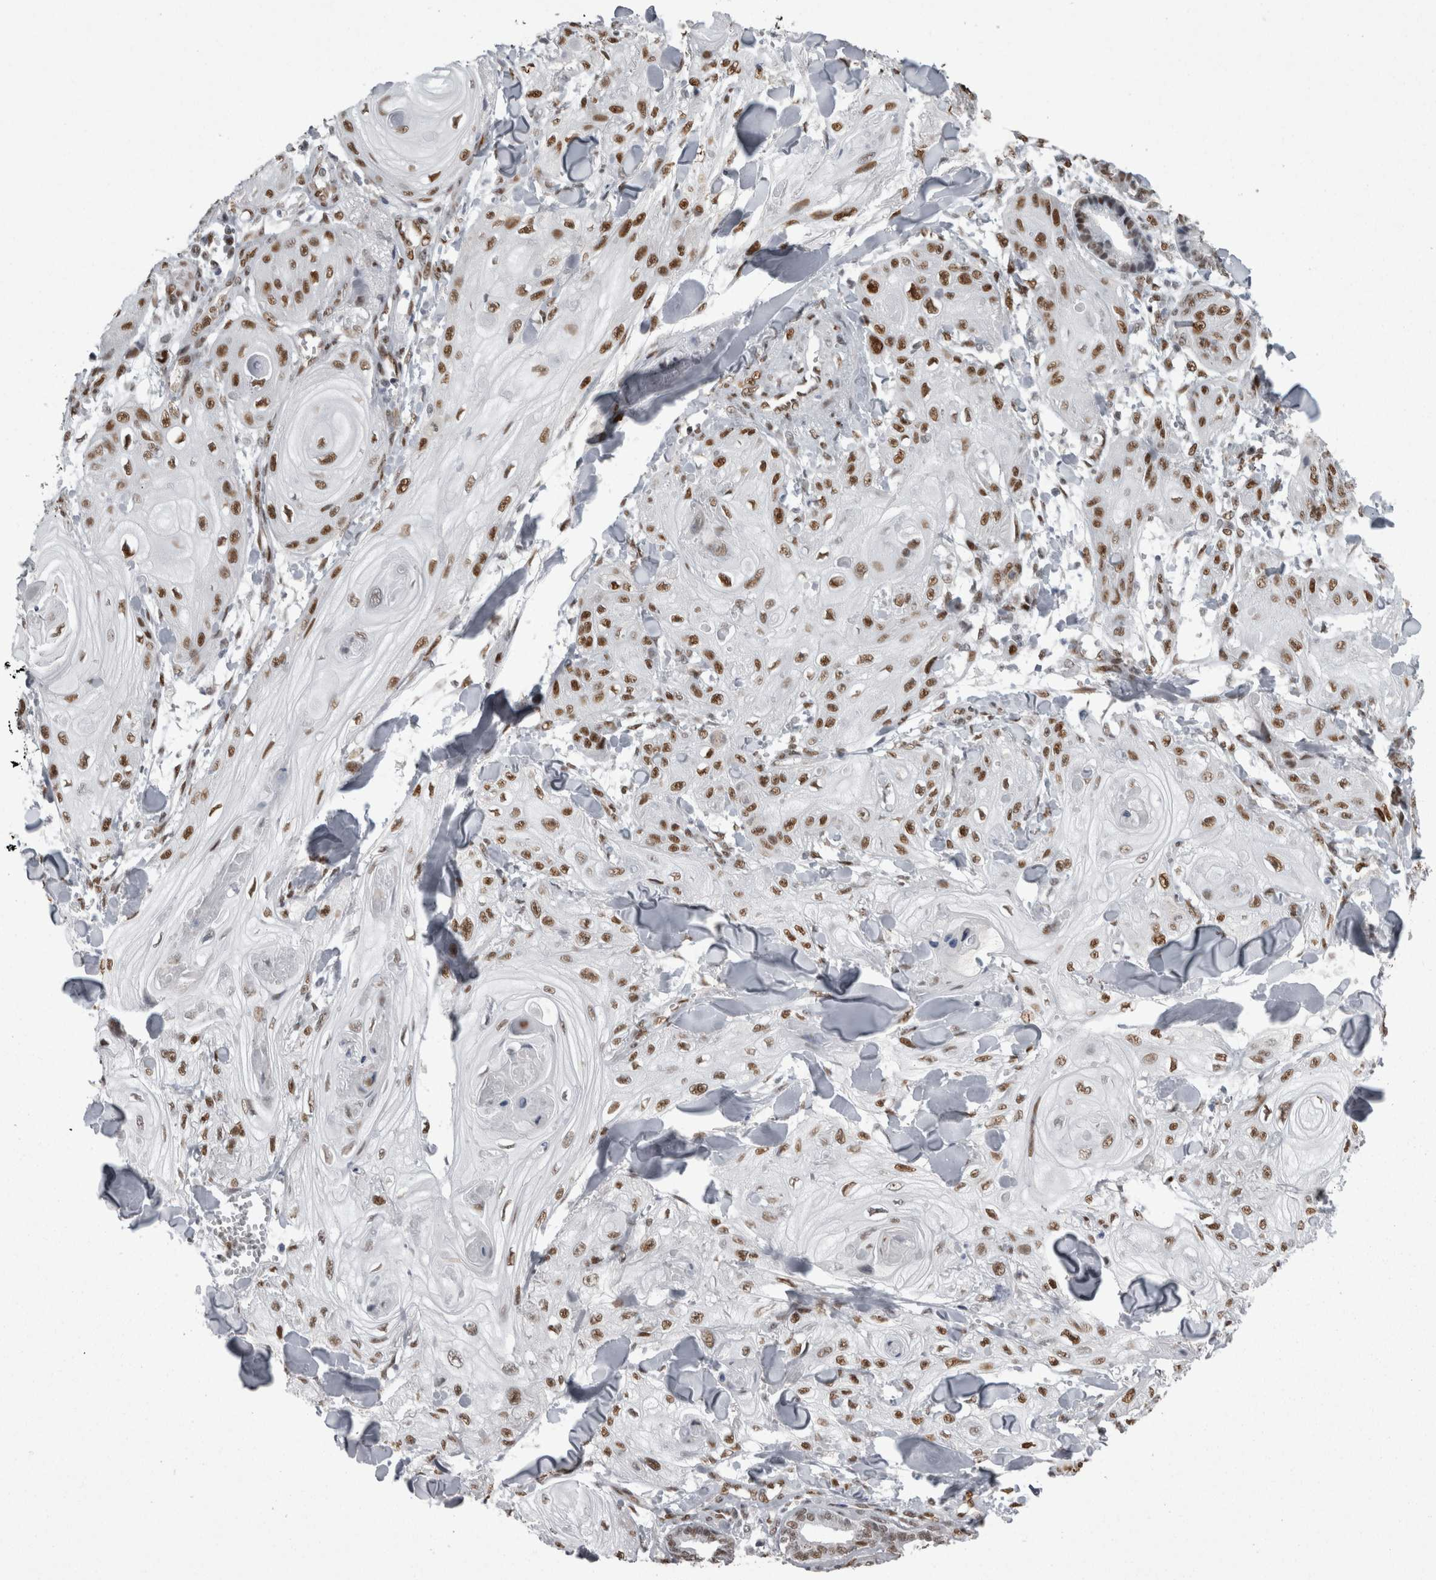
{"staining": {"intensity": "moderate", "quantity": ">75%", "location": "nuclear"}, "tissue": "skin cancer", "cell_type": "Tumor cells", "image_type": "cancer", "snomed": [{"axis": "morphology", "description": "Squamous cell carcinoma, NOS"}, {"axis": "topography", "description": "Skin"}], "caption": "IHC (DAB (3,3'-diaminobenzidine)) staining of human skin cancer exhibits moderate nuclear protein expression in approximately >75% of tumor cells.", "gene": "C1orf54", "patient": {"sex": "male", "age": 74}}